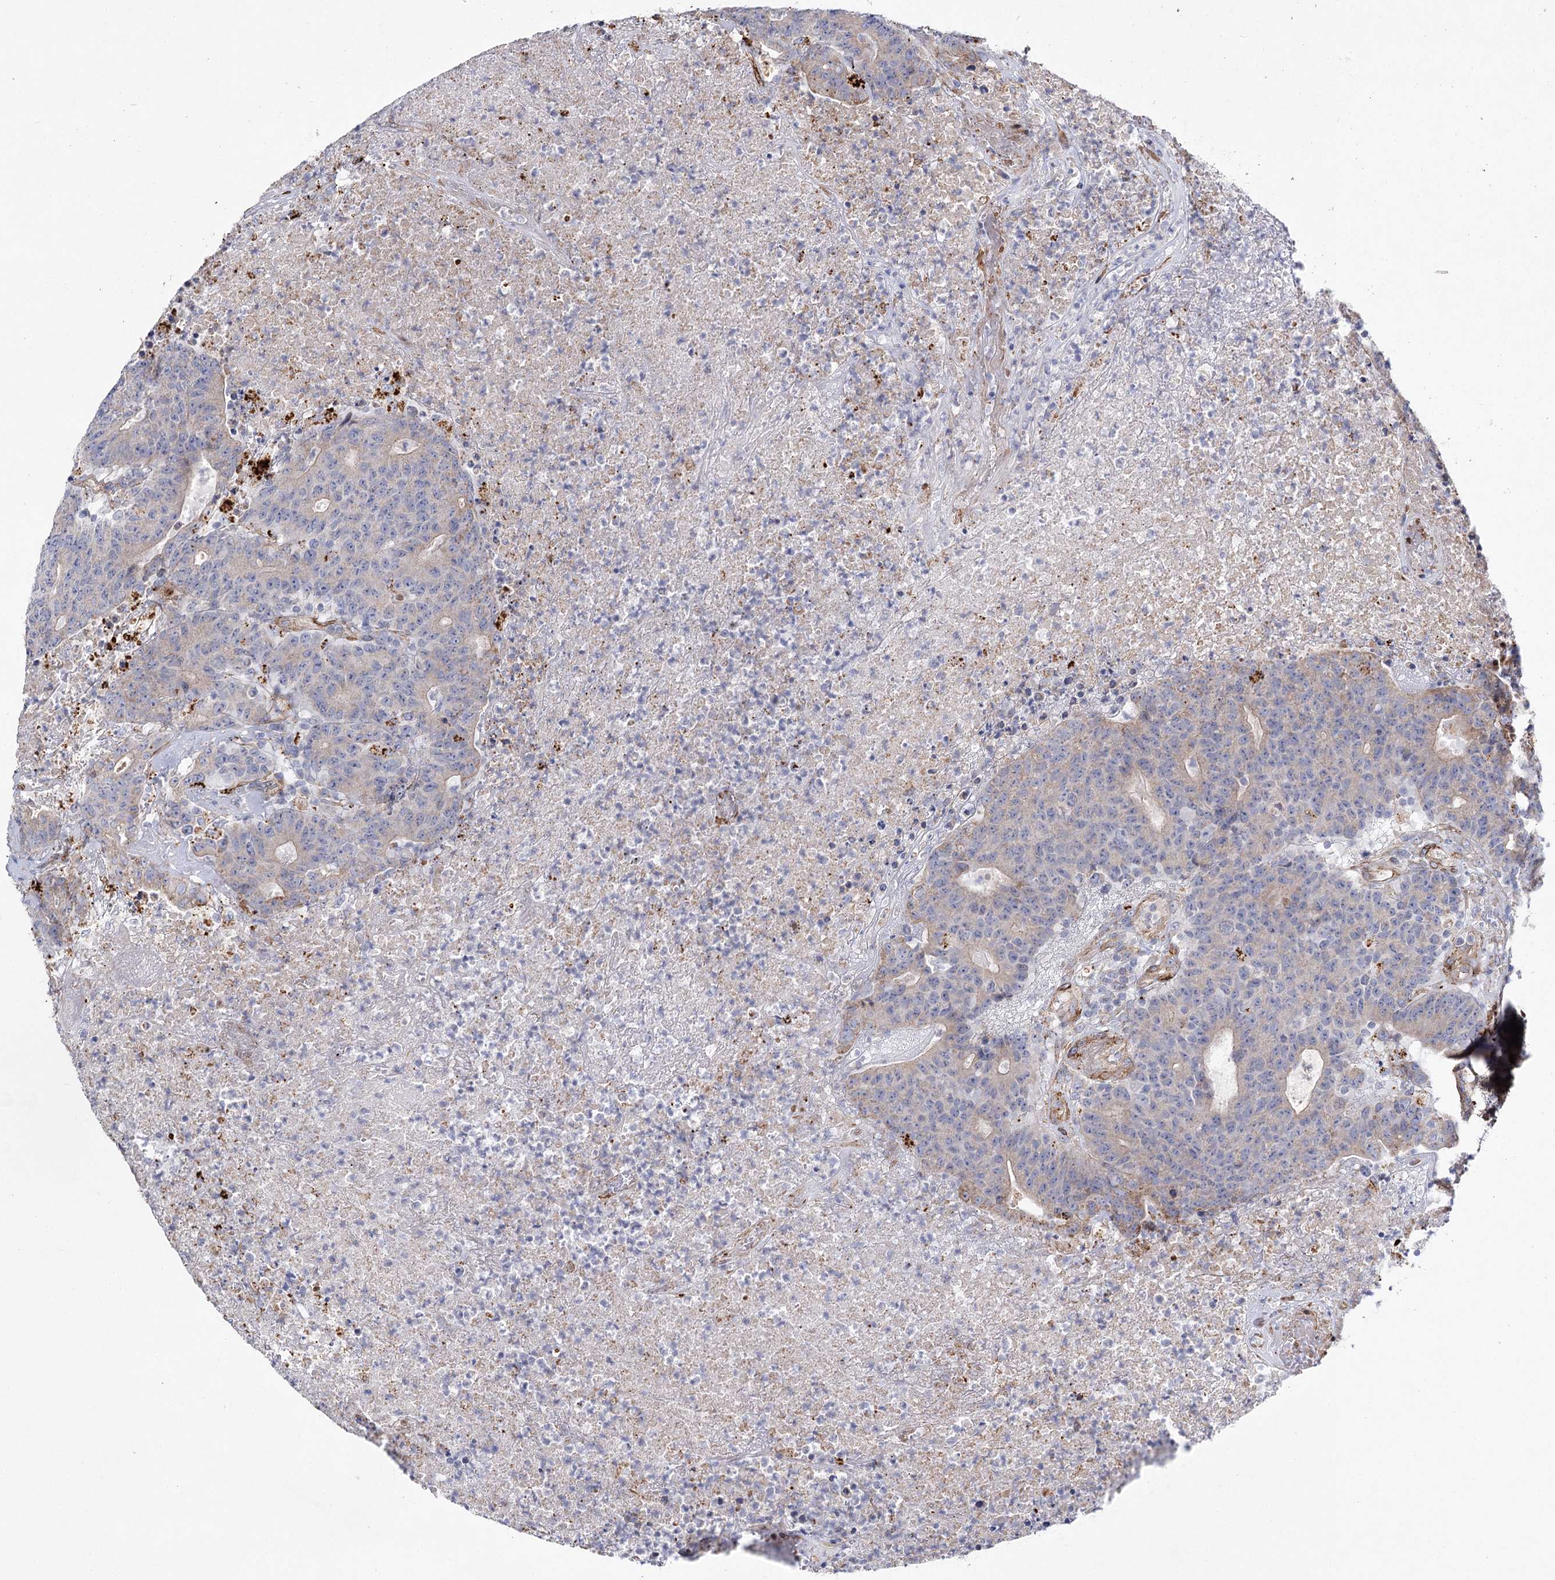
{"staining": {"intensity": "negative", "quantity": "none", "location": "none"}, "tissue": "colorectal cancer", "cell_type": "Tumor cells", "image_type": "cancer", "snomed": [{"axis": "morphology", "description": "Adenocarcinoma, NOS"}, {"axis": "topography", "description": "Colon"}], "caption": "Immunohistochemistry of adenocarcinoma (colorectal) displays no expression in tumor cells.", "gene": "TMEM164", "patient": {"sex": "female", "age": 75}}